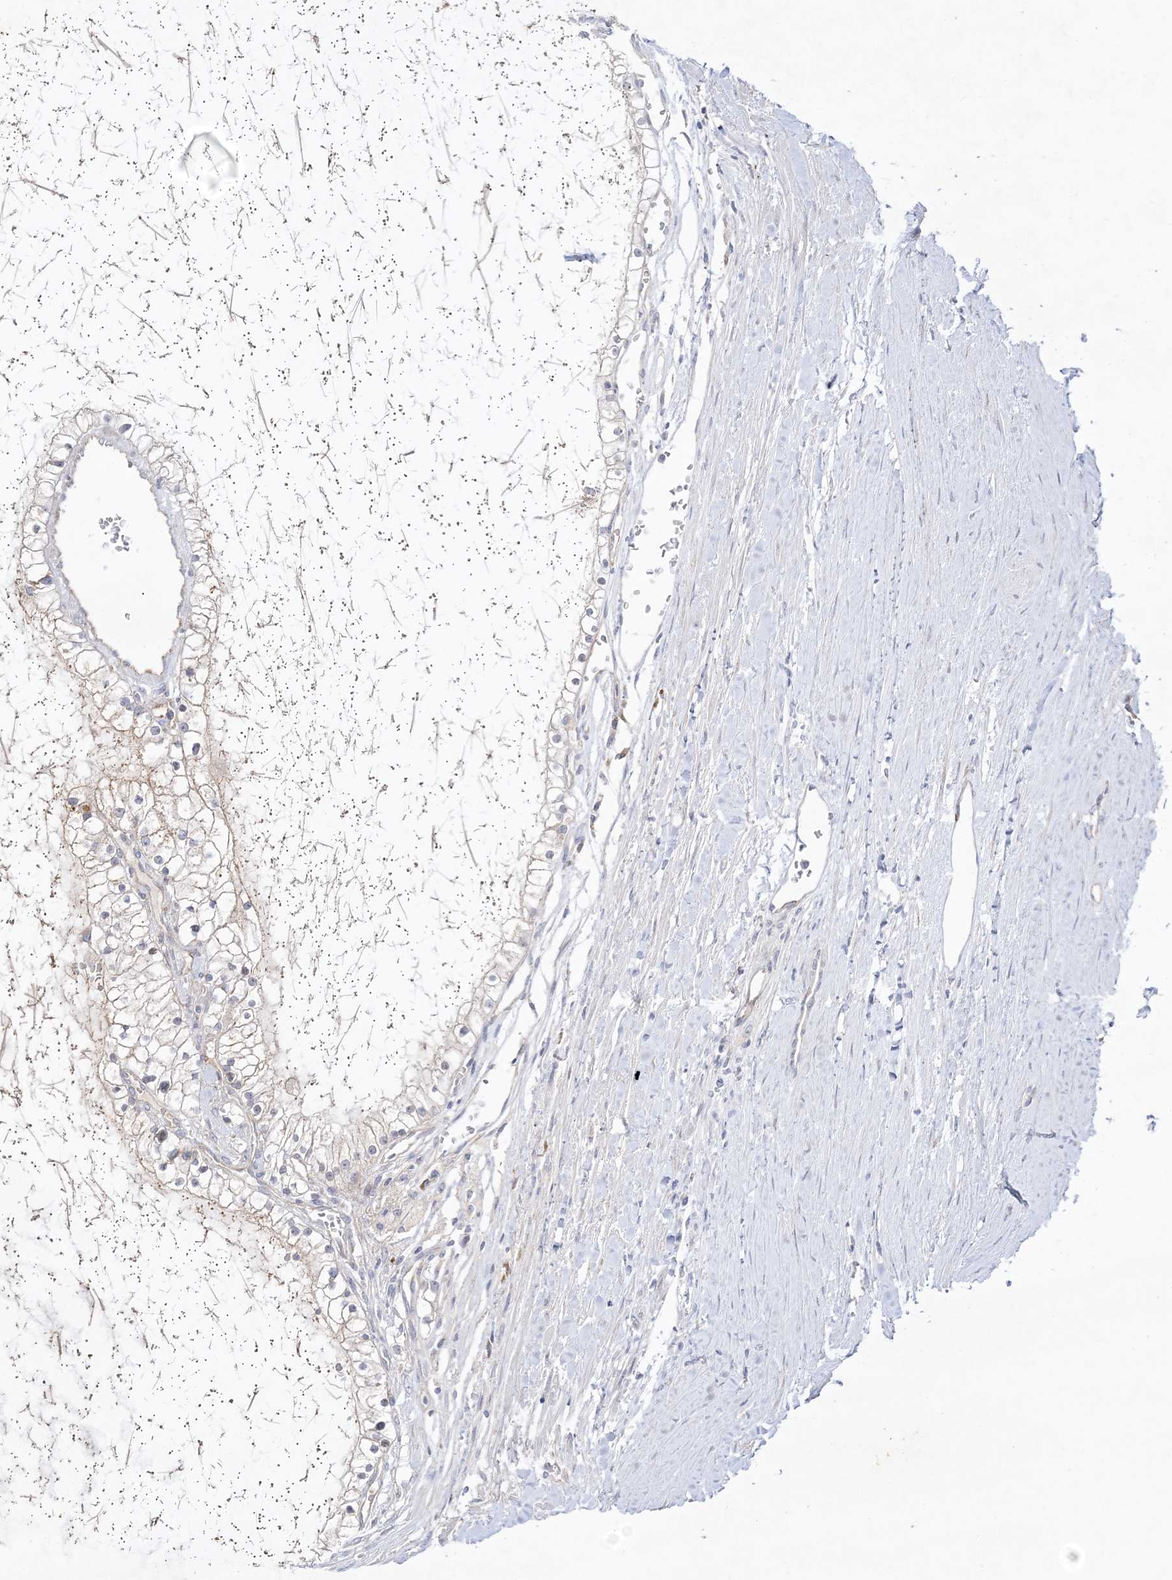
{"staining": {"intensity": "negative", "quantity": "none", "location": "none"}, "tissue": "renal cancer", "cell_type": "Tumor cells", "image_type": "cancer", "snomed": [{"axis": "morphology", "description": "Normal tissue, NOS"}, {"axis": "morphology", "description": "Adenocarcinoma, NOS"}, {"axis": "topography", "description": "Kidney"}], "caption": "The image demonstrates no staining of tumor cells in renal cancer (adenocarcinoma).", "gene": "TRANK1", "patient": {"sex": "male", "age": 68}}